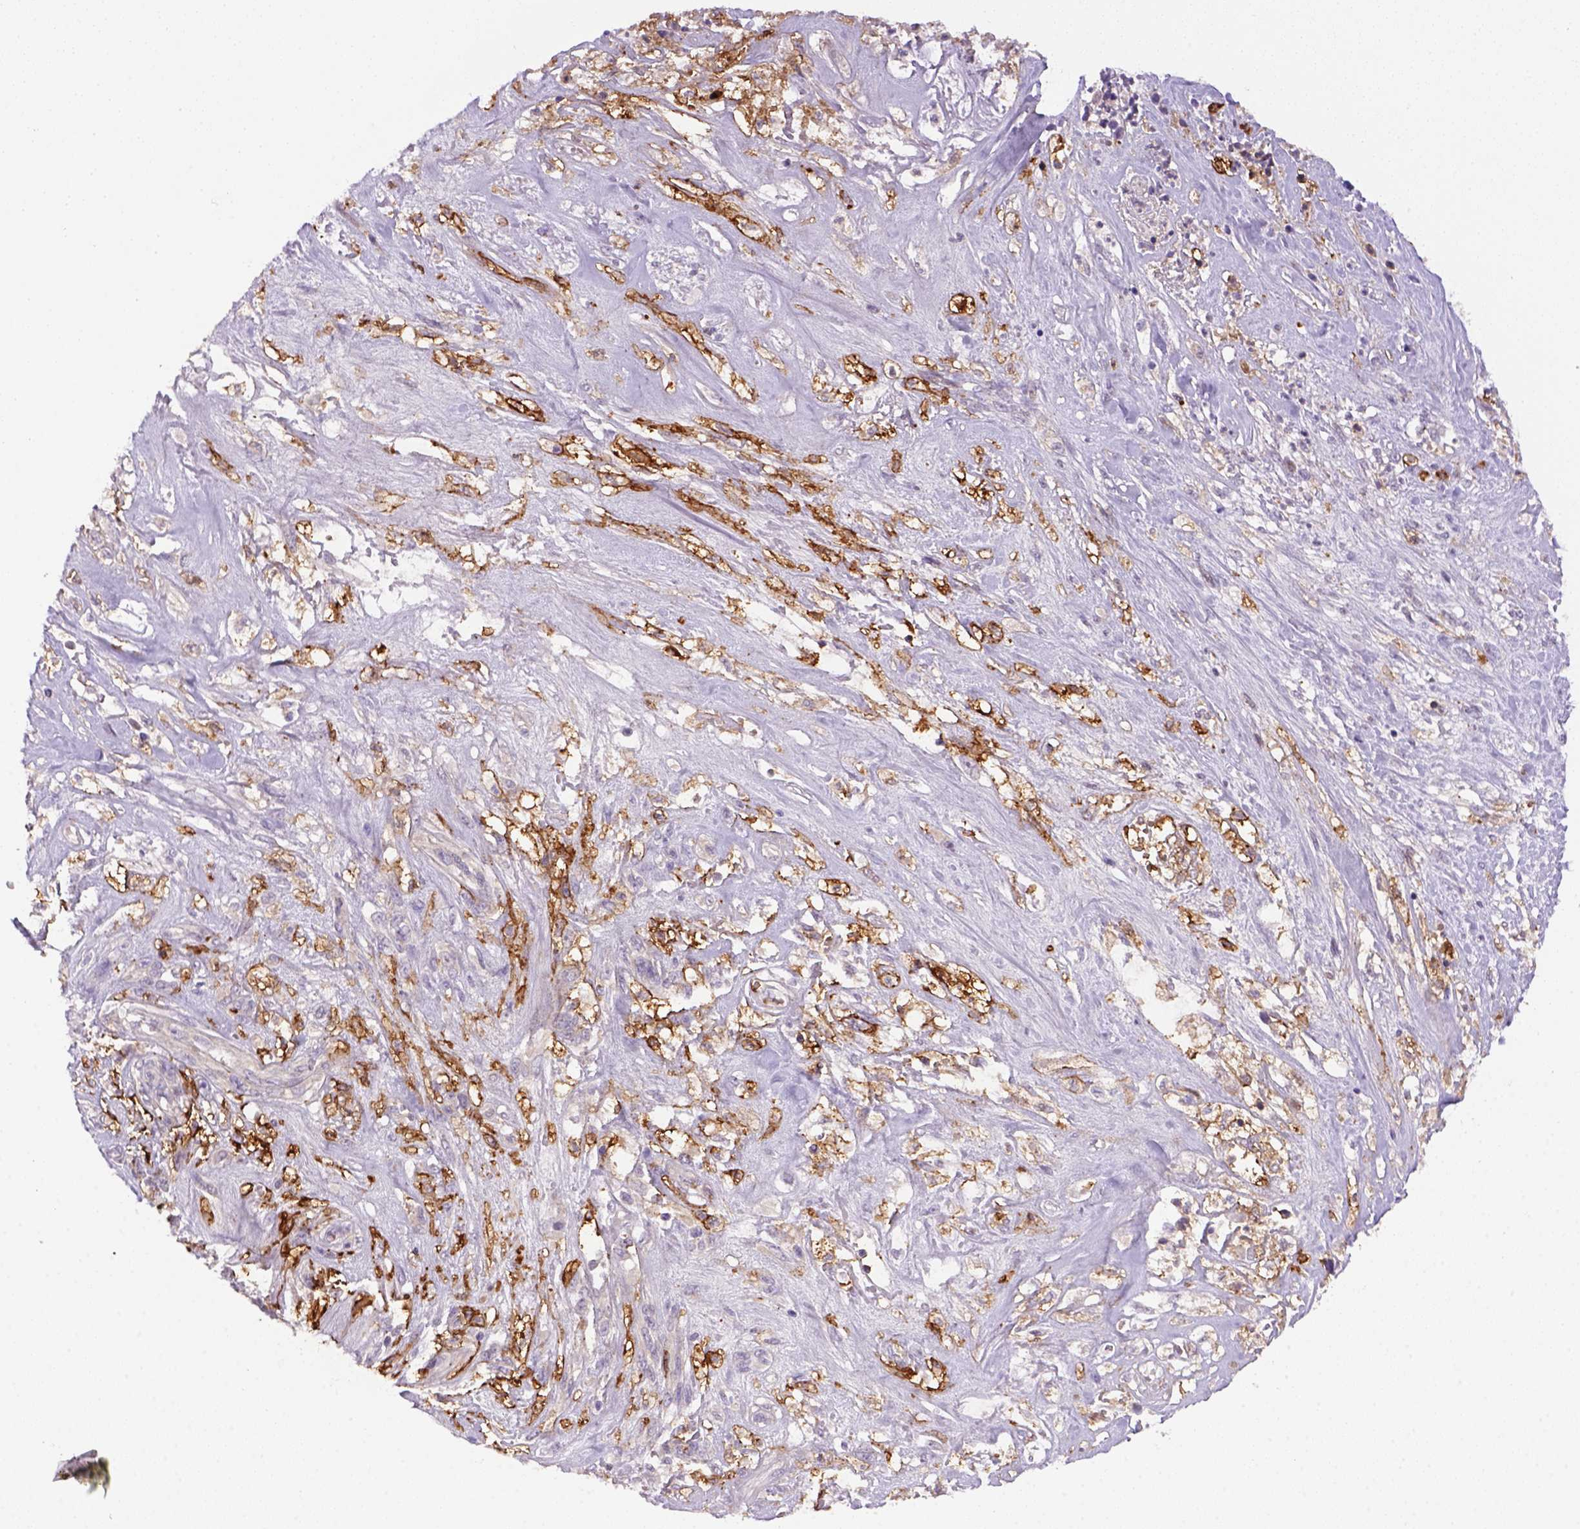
{"staining": {"intensity": "negative", "quantity": "none", "location": "none"}, "tissue": "melanoma", "cell_type": "Tumor cells", "image_type": "cancer", "snomed": [{"axis": "morphology", "description": "Malignant melanoma, NOS"}, {"axis": "topography", "description": "Skin"}], "caption": "Immunohistochemical staining of human melanoma exhibits no significant staining in tumor cells. (DAB (3,3'-diaminobenzidine) immunohistochemistry (IHC), high magnification).", "gene": "CD14", "patient": {"sex": "female", "age": 91}}